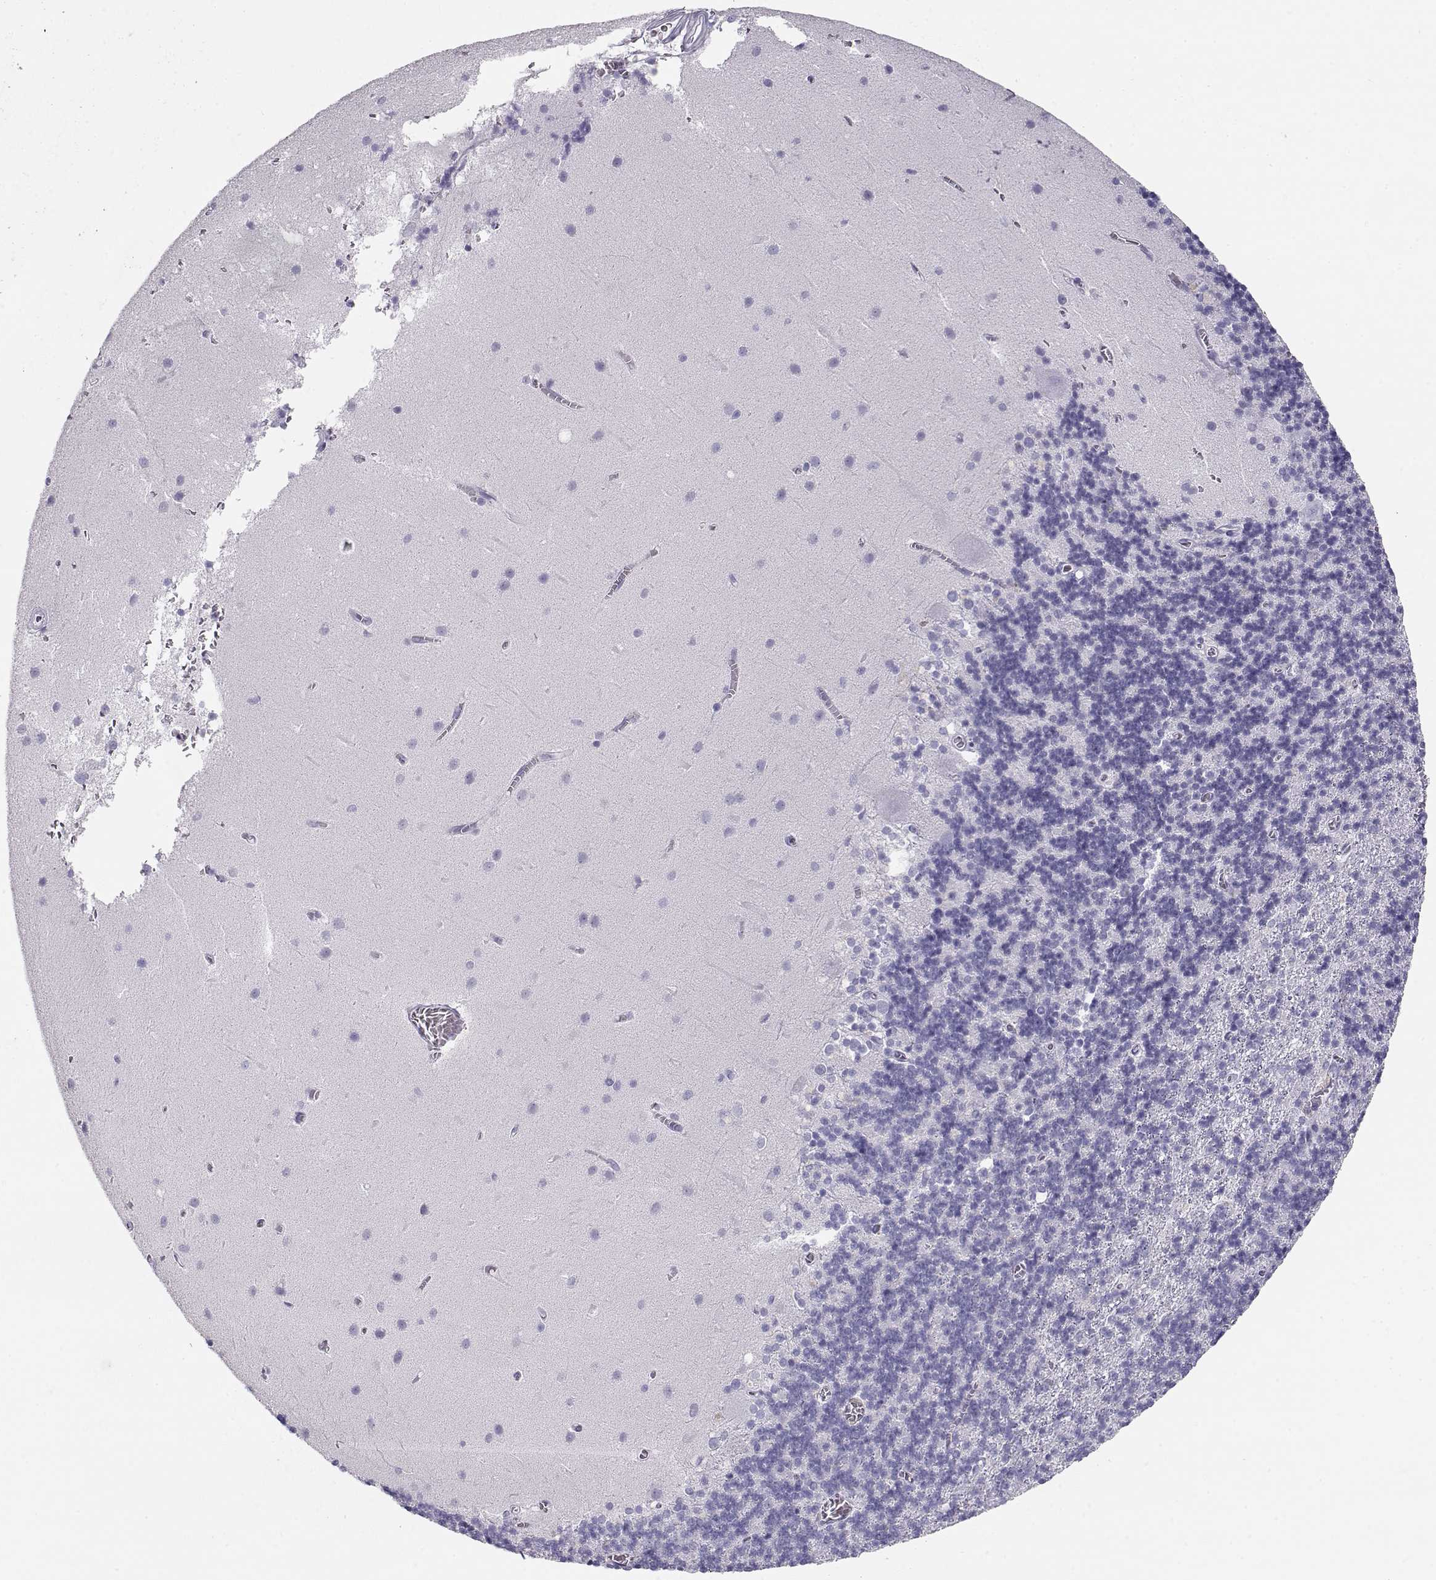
{"staining": {"intensity": "negative", "quantity": "none", "location": "none"}, "tissue": "cerebellum", "cell_type": "Cells in granular layer", "image_type": "normal", "snomed": [{"axis": "morphology", "description": "Normal tissue, NOS"}, {"axis": "topography", "description": "Cerebellum"}], "caption": "Immunohistochemistry micrograph of unremarkable cerebellum: human cerebellum stained with DAB (3,3'-diaminobenzidine) shows no significant protein staining in cells in granular layer. (Immunohistochemistry (ihc), brightfield microscopy, high magnification).", "gene": "MAGEC1", "patient": {"sex": "male", "age": 70}}